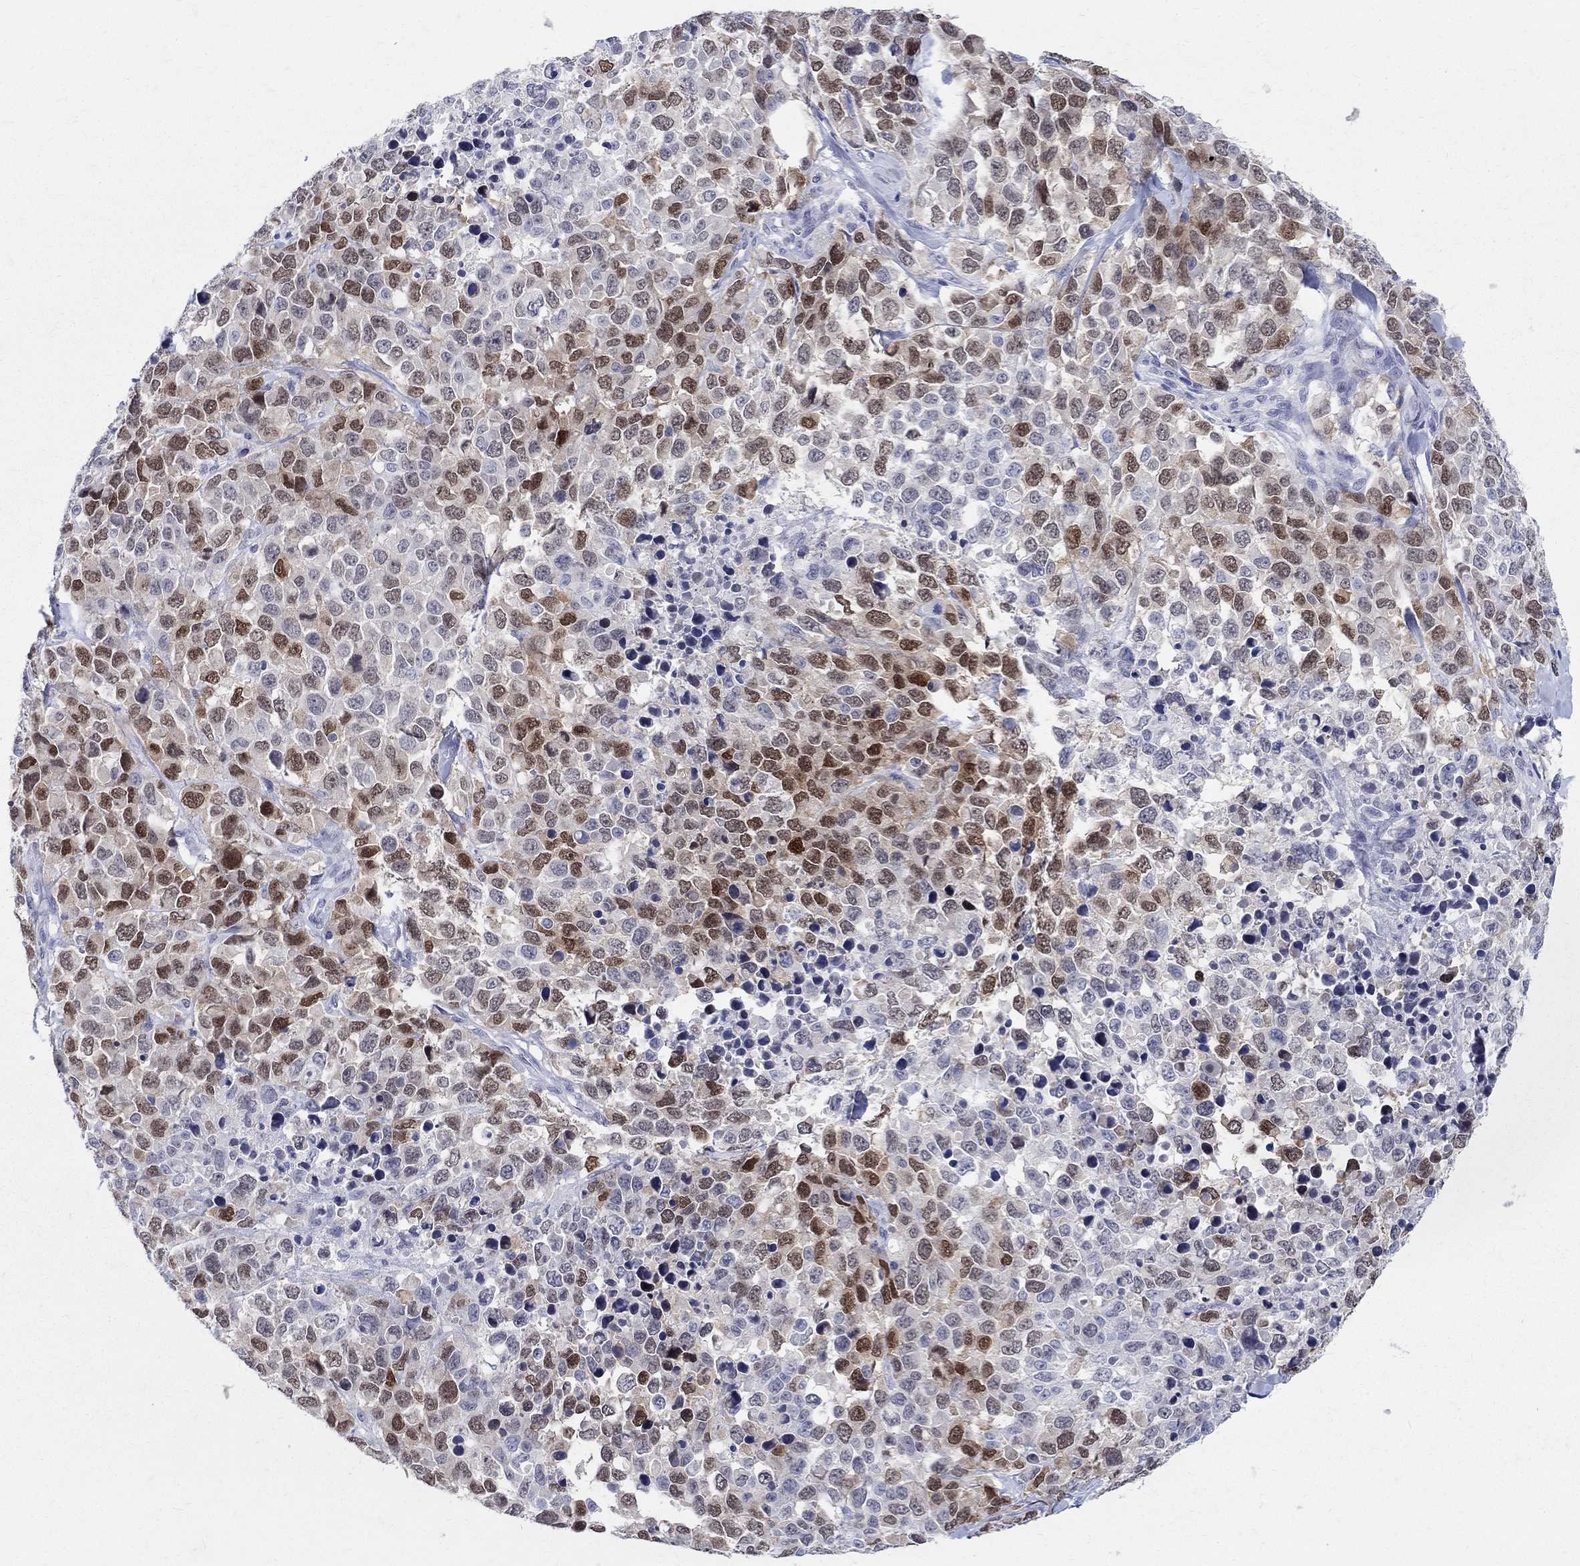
{"staining": {"intensity": "moderate", "quantity": "25%-75%", "location": "nuclear"}, "tissue": "melanoma", "cell_type": "Tumor cells", "image_type": "cancer", "snomed": [{"axis": "morphology", "description": "Malignant melanoma, Metastatic site"}, {"axis": "topography", "description": "Skin"}], "caption": "An image of melanoma stained for a protein demonstrates moderate nuclear brown staining in tumor cells. (Brightfield microscopy of DAB IHC at high magnification).", "gene": "SOX2", "patient": {"sex": "male", "age": 84}}